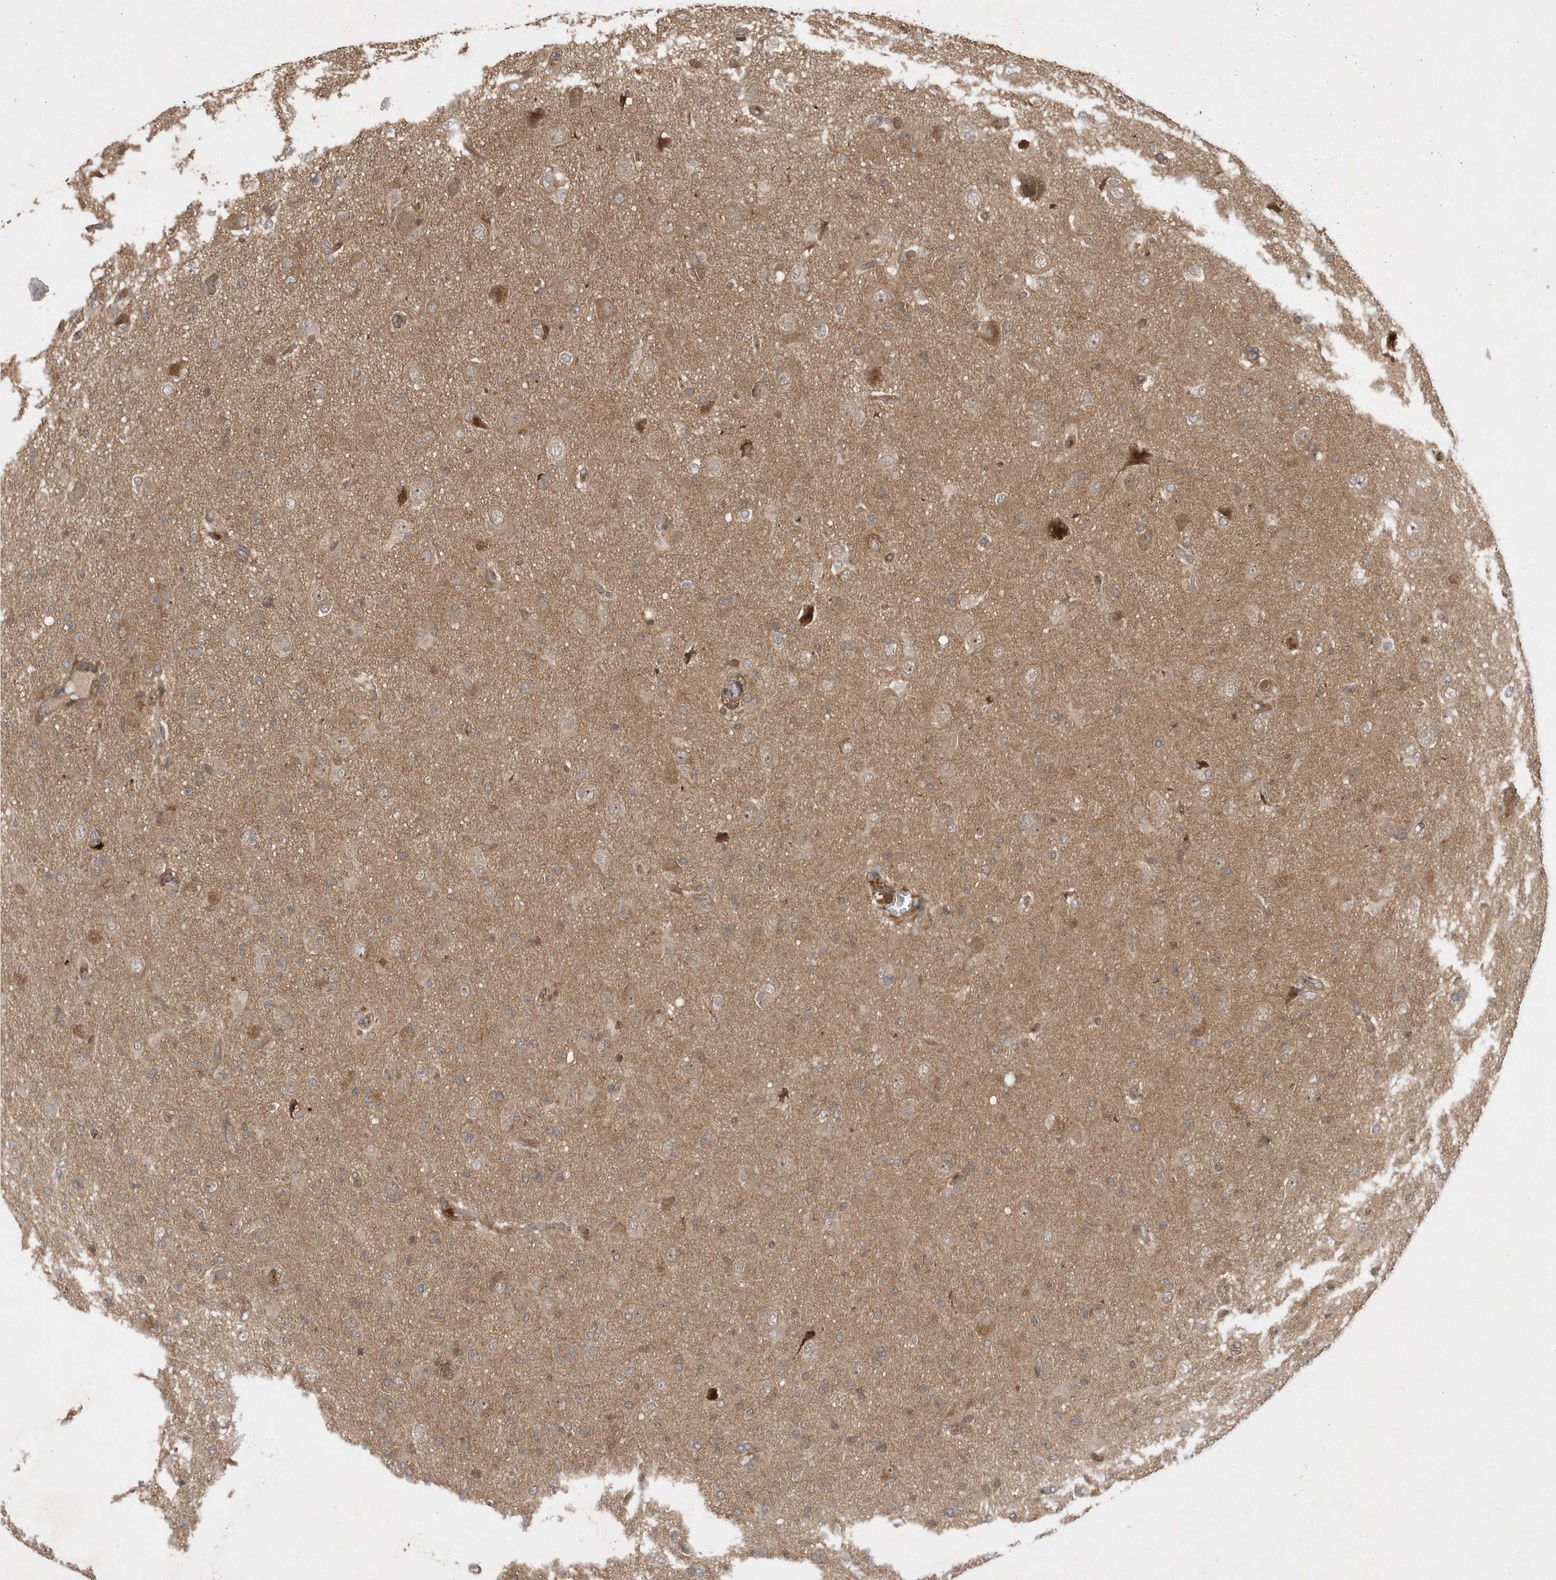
{"staining": {"intensity": "weak", "quantity": ">75%", "location": "cytoplasmic/membranous"}, "tissue": "glioma", "cell_type": "Tumor cells", "image_type": "cancer", "snomed": [{"axis": "morphology", "description": "Glioma, malignant, High grade"}, {"axis": "topography", "description": "Brain"}], "caption": "A high-resolution micrograph shows IHC staining of malignant glioma (high-grade), which exhibits weak cytoplasmic/membranous staining in approximately >75% of tumor cells. The protein of interest is stained brown, and the nuclei are stained in blue (DAB (3,3'-diaminobenzidine) IHC with brightfield microscopy, high magnification).", "gene": "GFM2", "patient": {"sex": "female", "age": 57}}